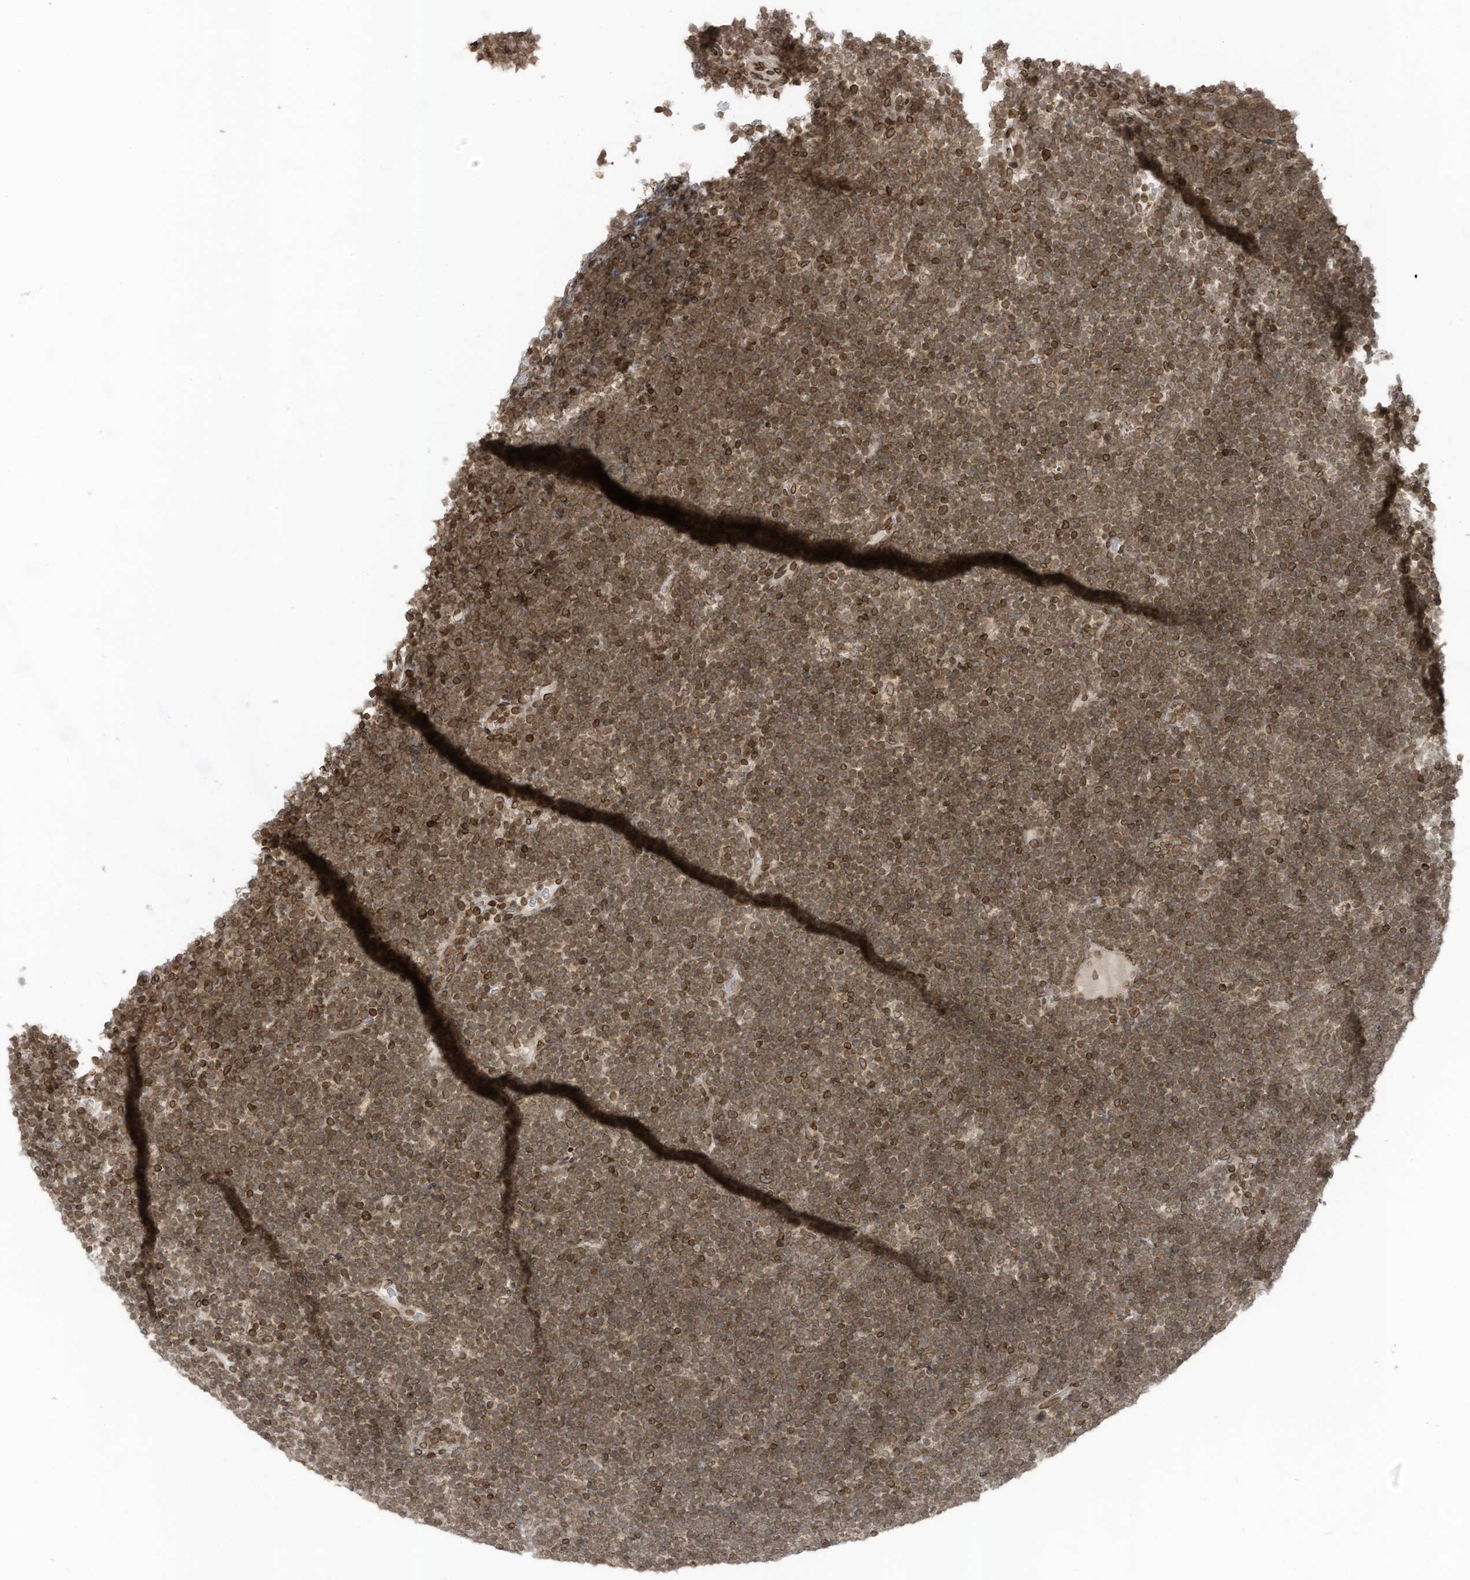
{"staining": {"intensity": "moderate", "quantity": ">75%", "location": "cytoplasmic/membranous,nuclear"}, "tissue": "lymphoma", "cell_type": "Tumor cells", "image_type": "cancer", "snomed": [{"axis": "morphology", "description": "Malignant lymphoma, non-Hodgkin's type, High grade"}, {"axis": "topography", "description": "Lymph node"}], "caption": "Moderate cytoplasmic/membranous and nuclear expression is present in approximately >75% of tumor cells in lymphoma.", "gene": "RABL3", "patient": {"sex": "male", "age": 13}}